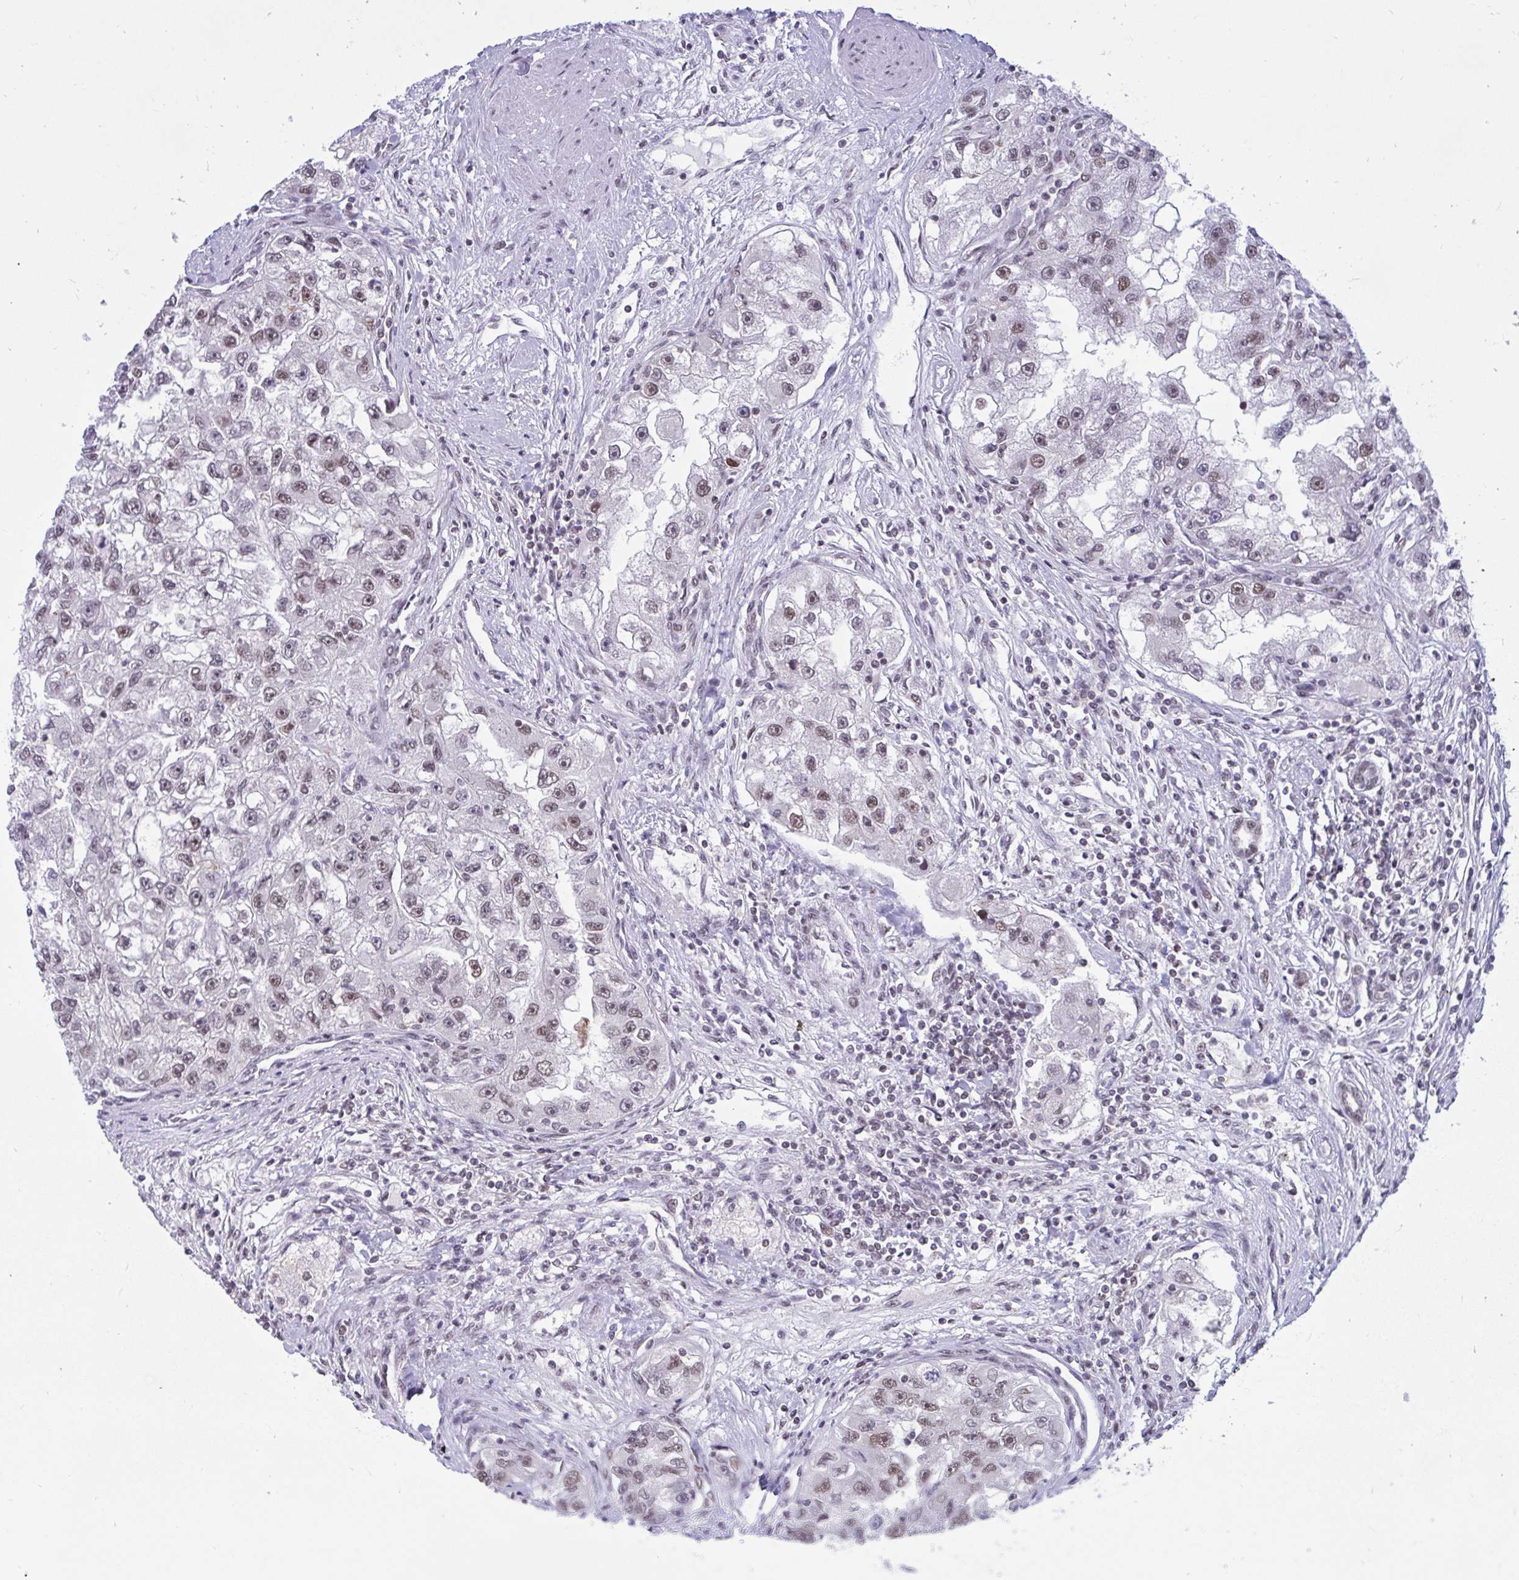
{"staining": {"intensity": "weak", "quantity": "25%-75%", "location": "nuclear"}, "tissue": "renal cancer", "cell_type": "Tumor cells", "image_type": "cancer", "snomed": [{"axis": "morphology", "description": "Adenocarcinoma, NOS"}, {"axis": "topography", "description": "Kidney"}], "caption": "Renal cancer (adenocarcinoma) stained for a protein displays weak nuclear positivity in tumor cells.", "gene": "PHF10", "patient": {"sex": "male", "age": 63}}